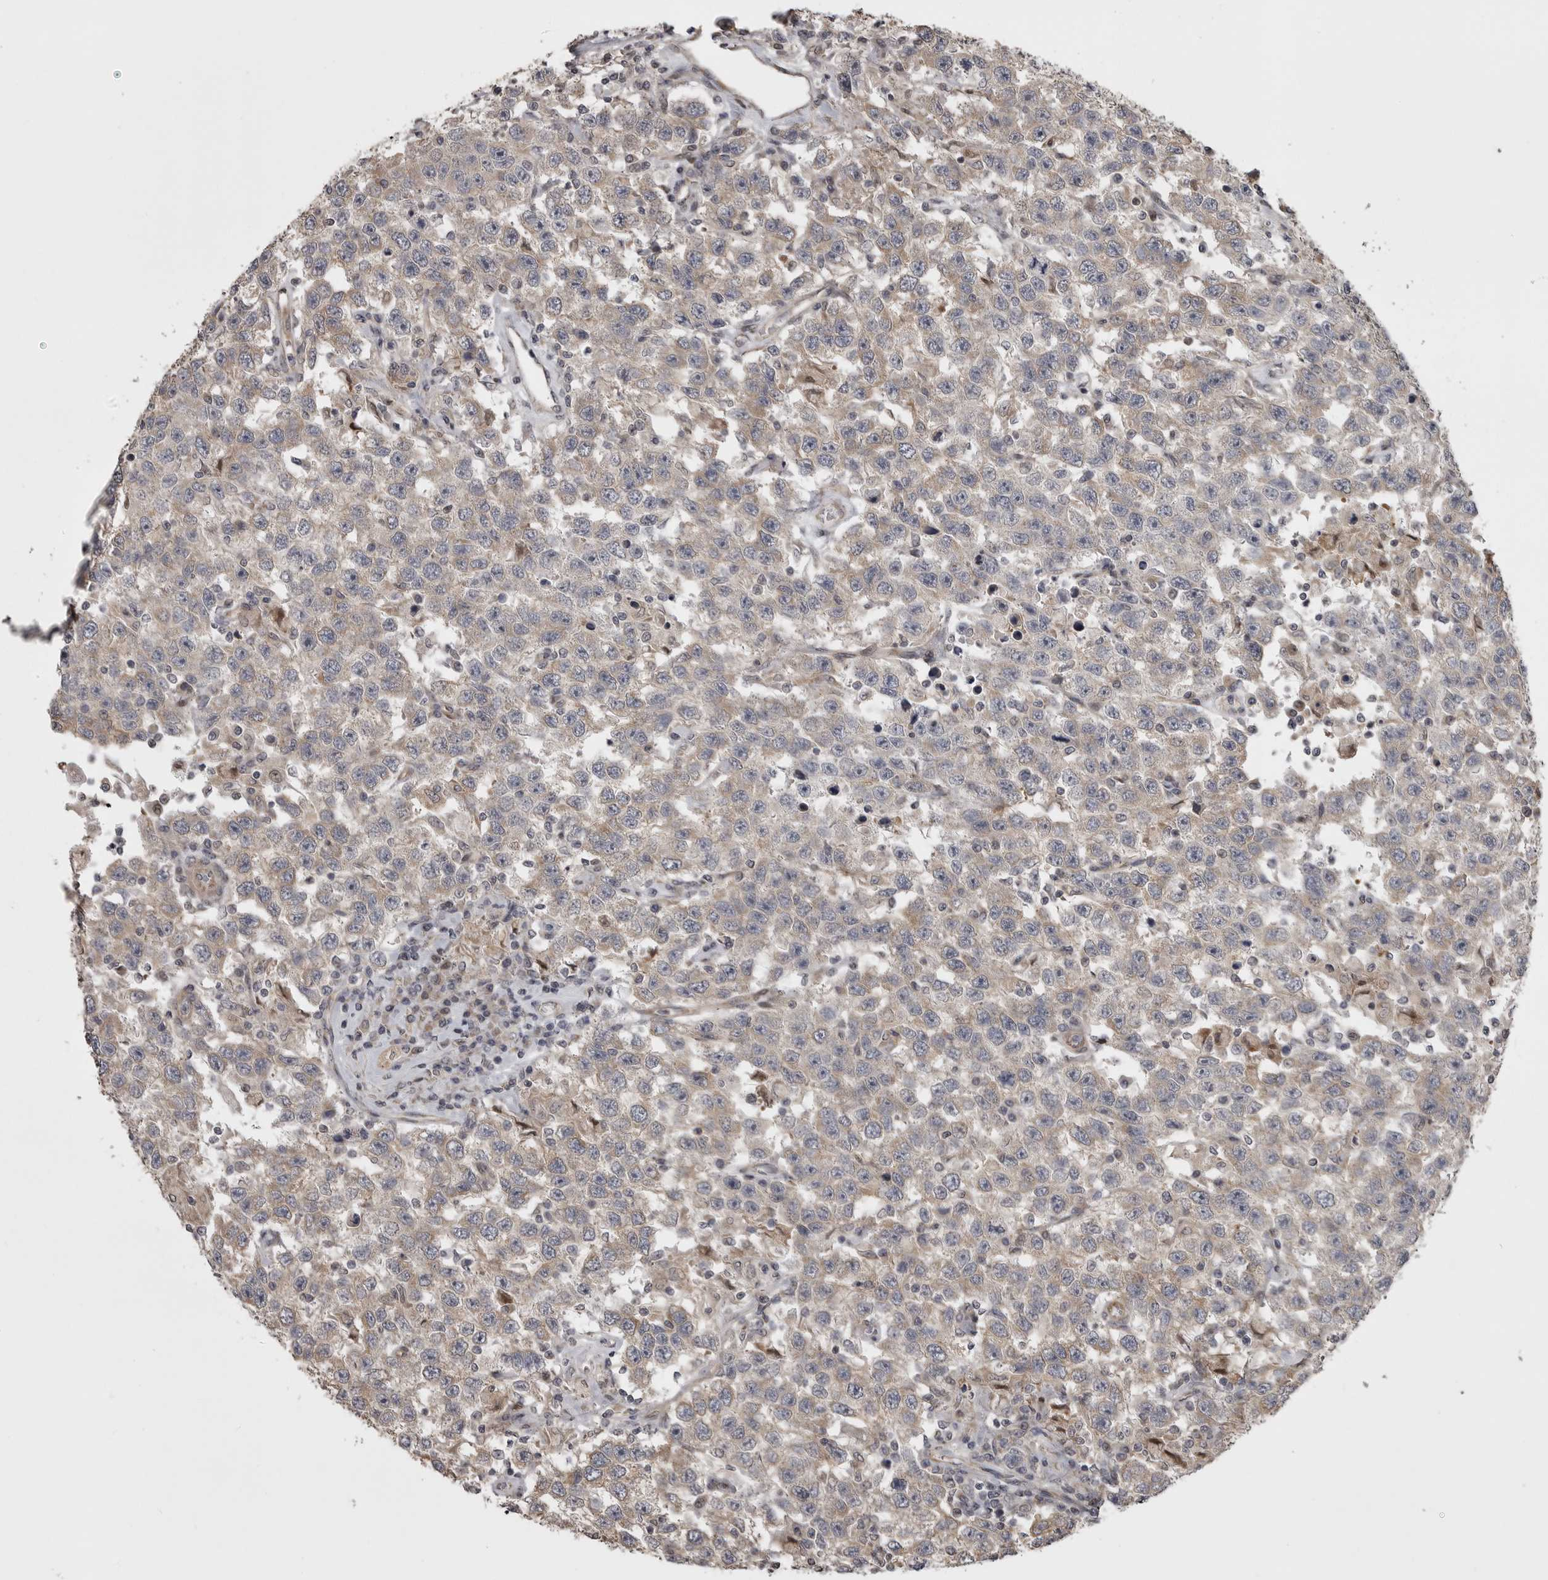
{"staining": {"intensity": "weak", "quantity": "<25%", "location": "cytoplasmic/membranous"}, "tissue": "testis cancer", "cell_type": "Tumor cells", "image_type": "cancer", "snomed": [{"axis": "morphology", "description": "Seminoma, NOS"}, {"axis": "topography", "description": "Testis"}], "caption": "Histopathology image shows no significant protein positivity in tumor cells of testis cancer.", "gene": "ZNRF1", "patient": {"sex": "male", "age": 41}}